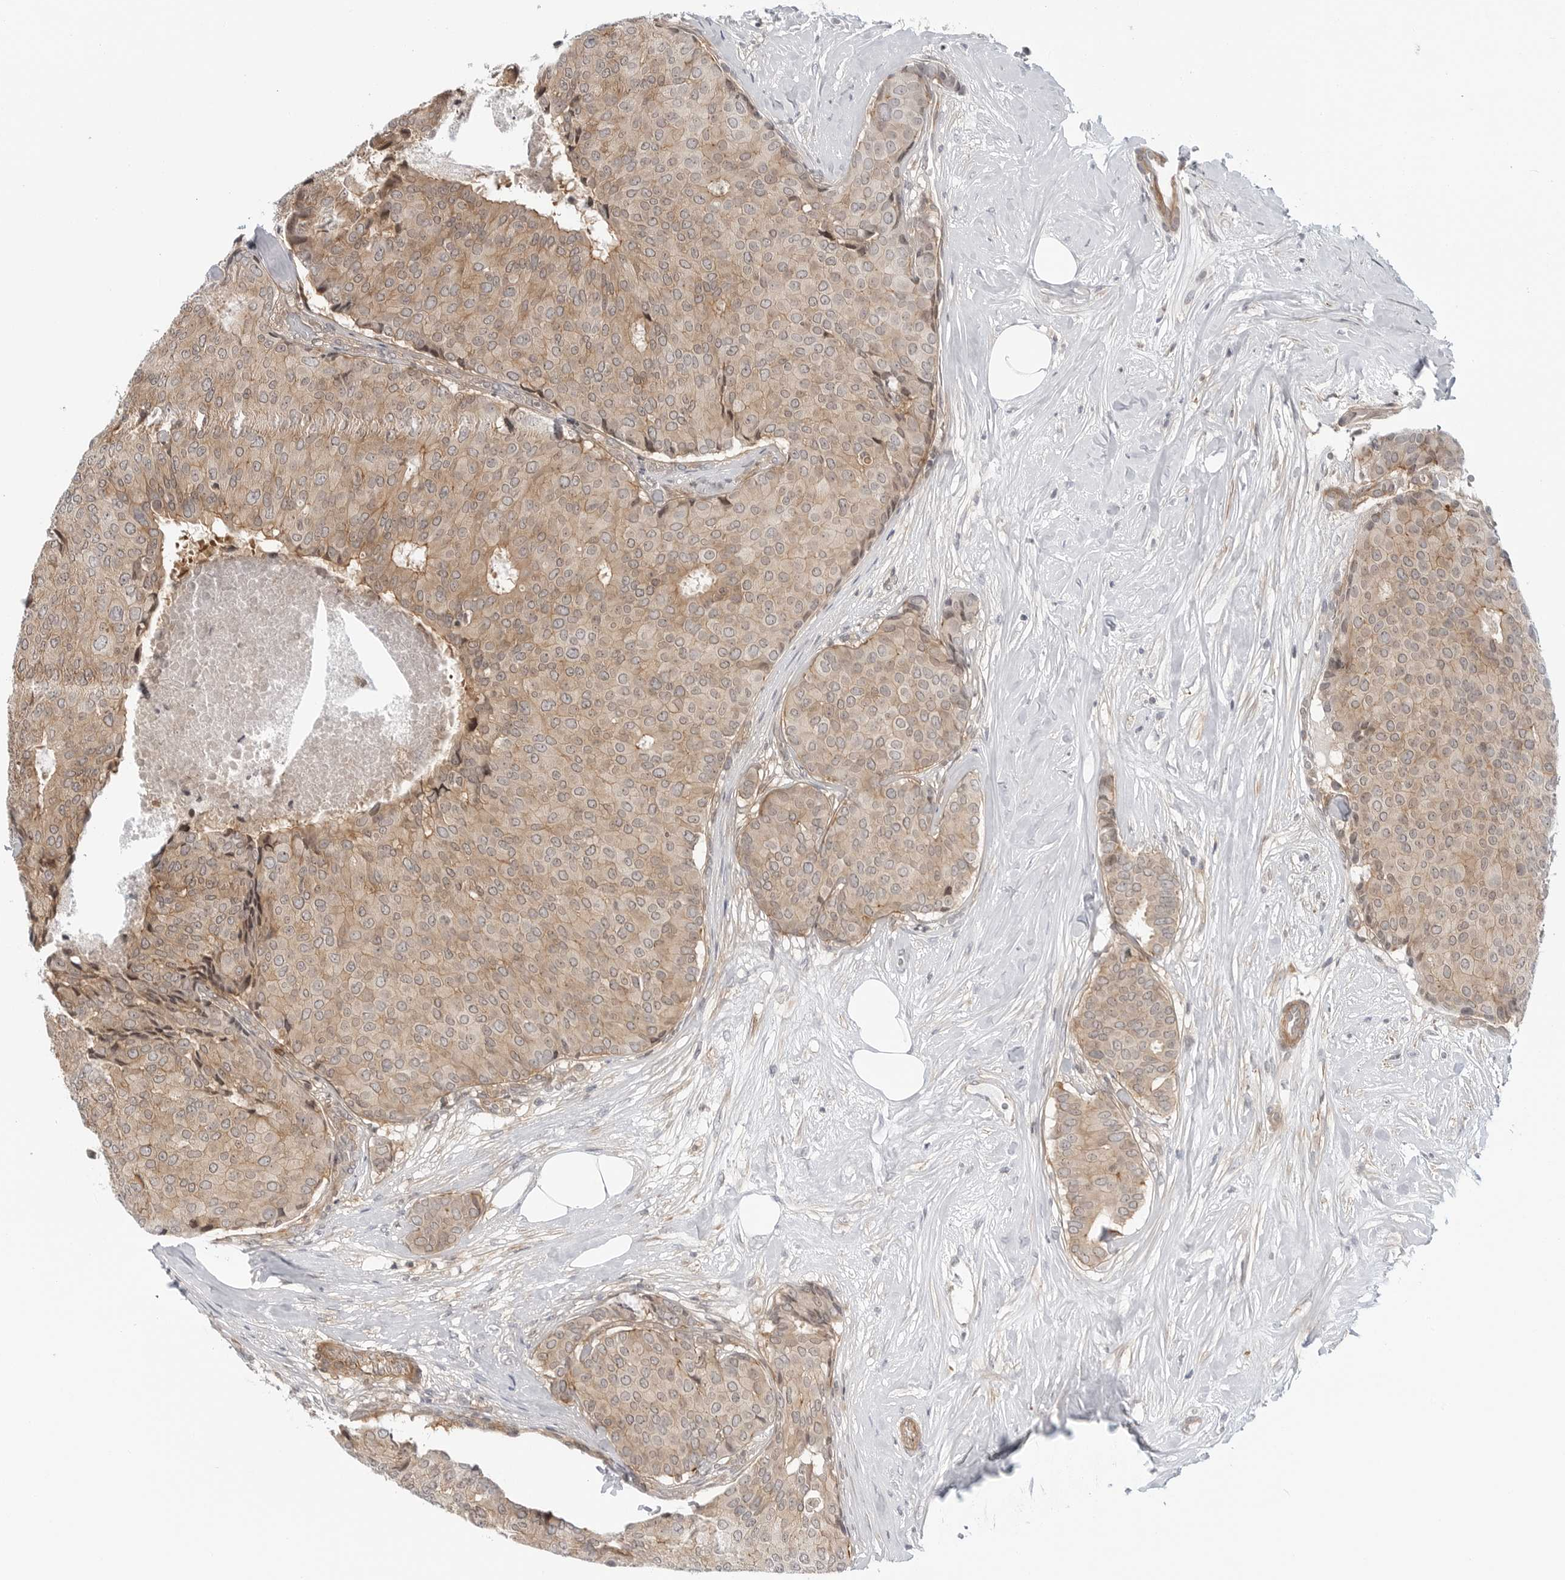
{"staining": {"intensity": "weak", "quantity": ">75%", "location": "cytoplasmic/membranous"}, "tissue": "breast cancer", "cell_type": "Tumor cells", "image_type": "cancer", "snomed": [{"axis": "morphology", "description": "Duct carcinoma"}, {"axis": "topography", "description": "Breast"}], "caption": "Immunohistochemical staining of breast cancer demonstrates low levels of weak cytoplasmic/membranous expression in about >75% of tumor cells.", "gene": "STXBP3", "patient": {"sex": "female", "age": 75}}